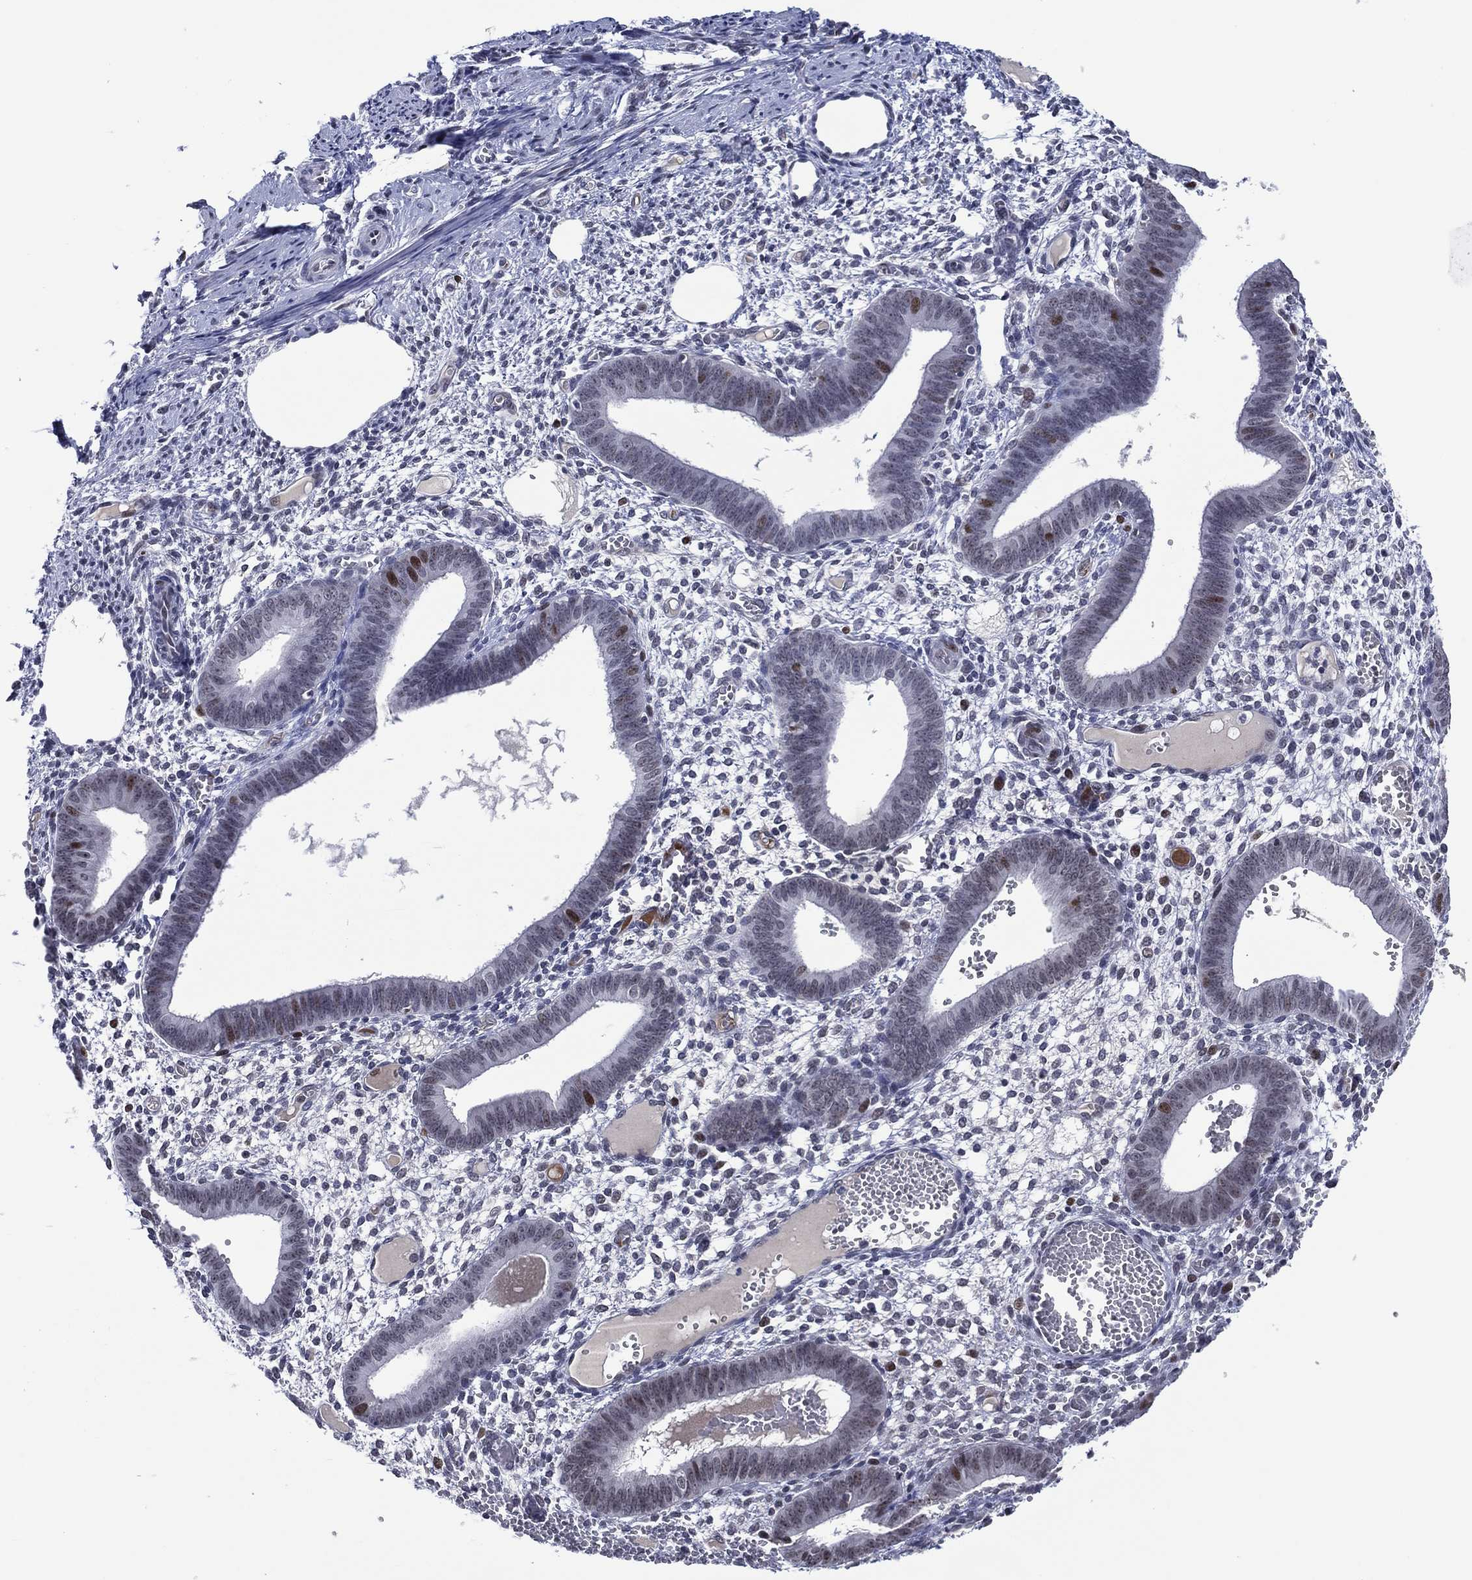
{"staining": {"intensity": "negative", "quantity": "none", "location": "none"}, "tissue": "endometrium", "cell_type": "Cells in endometrial stroma", "image_type": "normal", "snomed": [{"axis": "morphology", "description": "Normal tissue, NOS"}, {"axis": "topography", "description": "Endometrium"}], "caption": "DAB (3,3'-diaminobenzidine) immunohistochemical staining of normal human endometrium reveals no significant staining in cells in endometrial stroma. Brightfield microscopy of IHC stained with DAB (brown) and hematoxylin (blue), captured at high magnification.", "gene": "GATA6", "patient": {"sex": "female", "age": 42}}